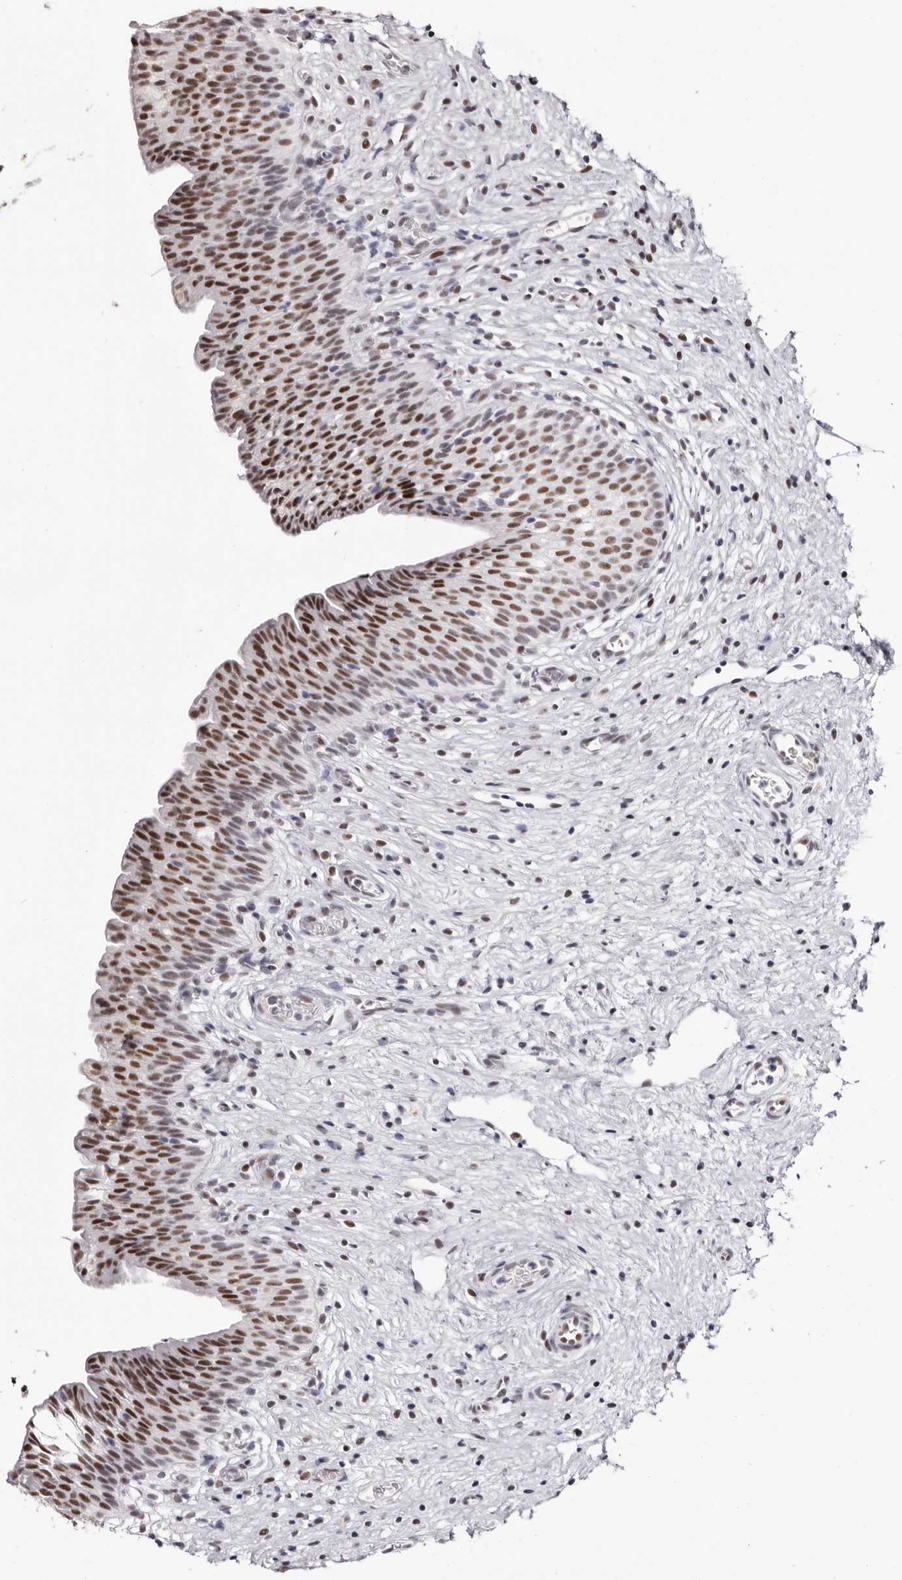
{"staining": {"intensity": "moderate", "quantity": ">75%", "location": "nuclear"}, "tissue": "urinary bladder", "cell_type": "Urothelial cells", "image_type": "normal", "snomed": [{"axis": "morphology", "description": "Normal tissue, NOS"}, {"axis": "topography", "description": "Urinary bladder"}], "caption": "Immunohistochemical staining of benign human urinary bladder shows moderate nuclear protein expression in approximately >75% of urothelial cells.", "gene": "ZNF326", "patient": {"sex": "male", "age": 1}}